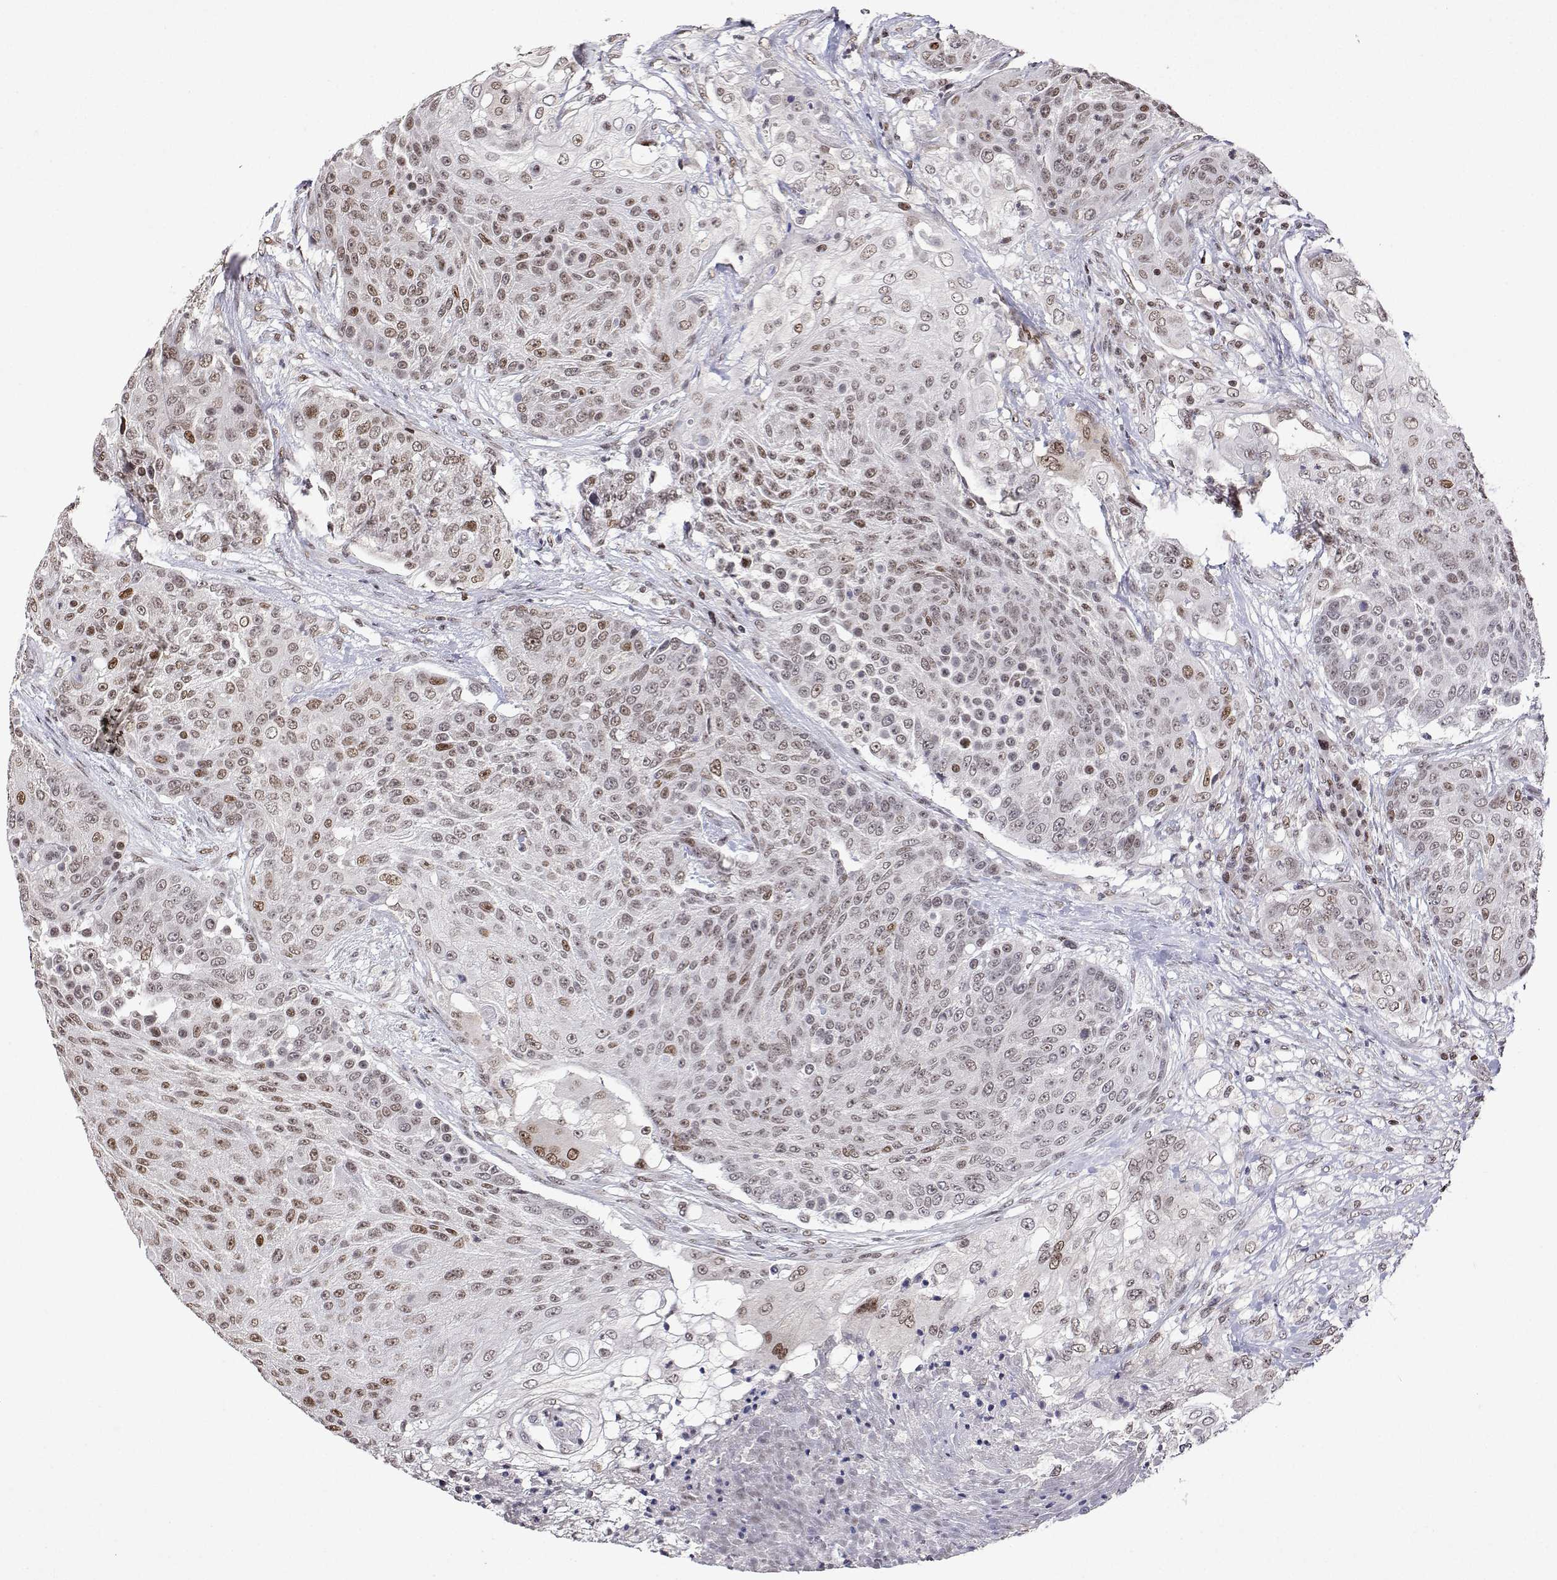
{"staining": {"intensity": "weak", "quantity": ">75%", "location": "nuclear"}, "tissue": "urothelial cancer", "cell_type": "Tumor cells", "image_type": "cancer", "snomed": [{"axis": "morphology", "description": "Urothelial carcinoma, High grade"}, {"axis": "topography", "description": "Urinary bladder"}], "caption": "Protein staining reveals weak nuclear expression in about >75% of tumor cells in urothelial cancer.", "gene": "XPC", "patient": {"sex": "female", "age": 63}}